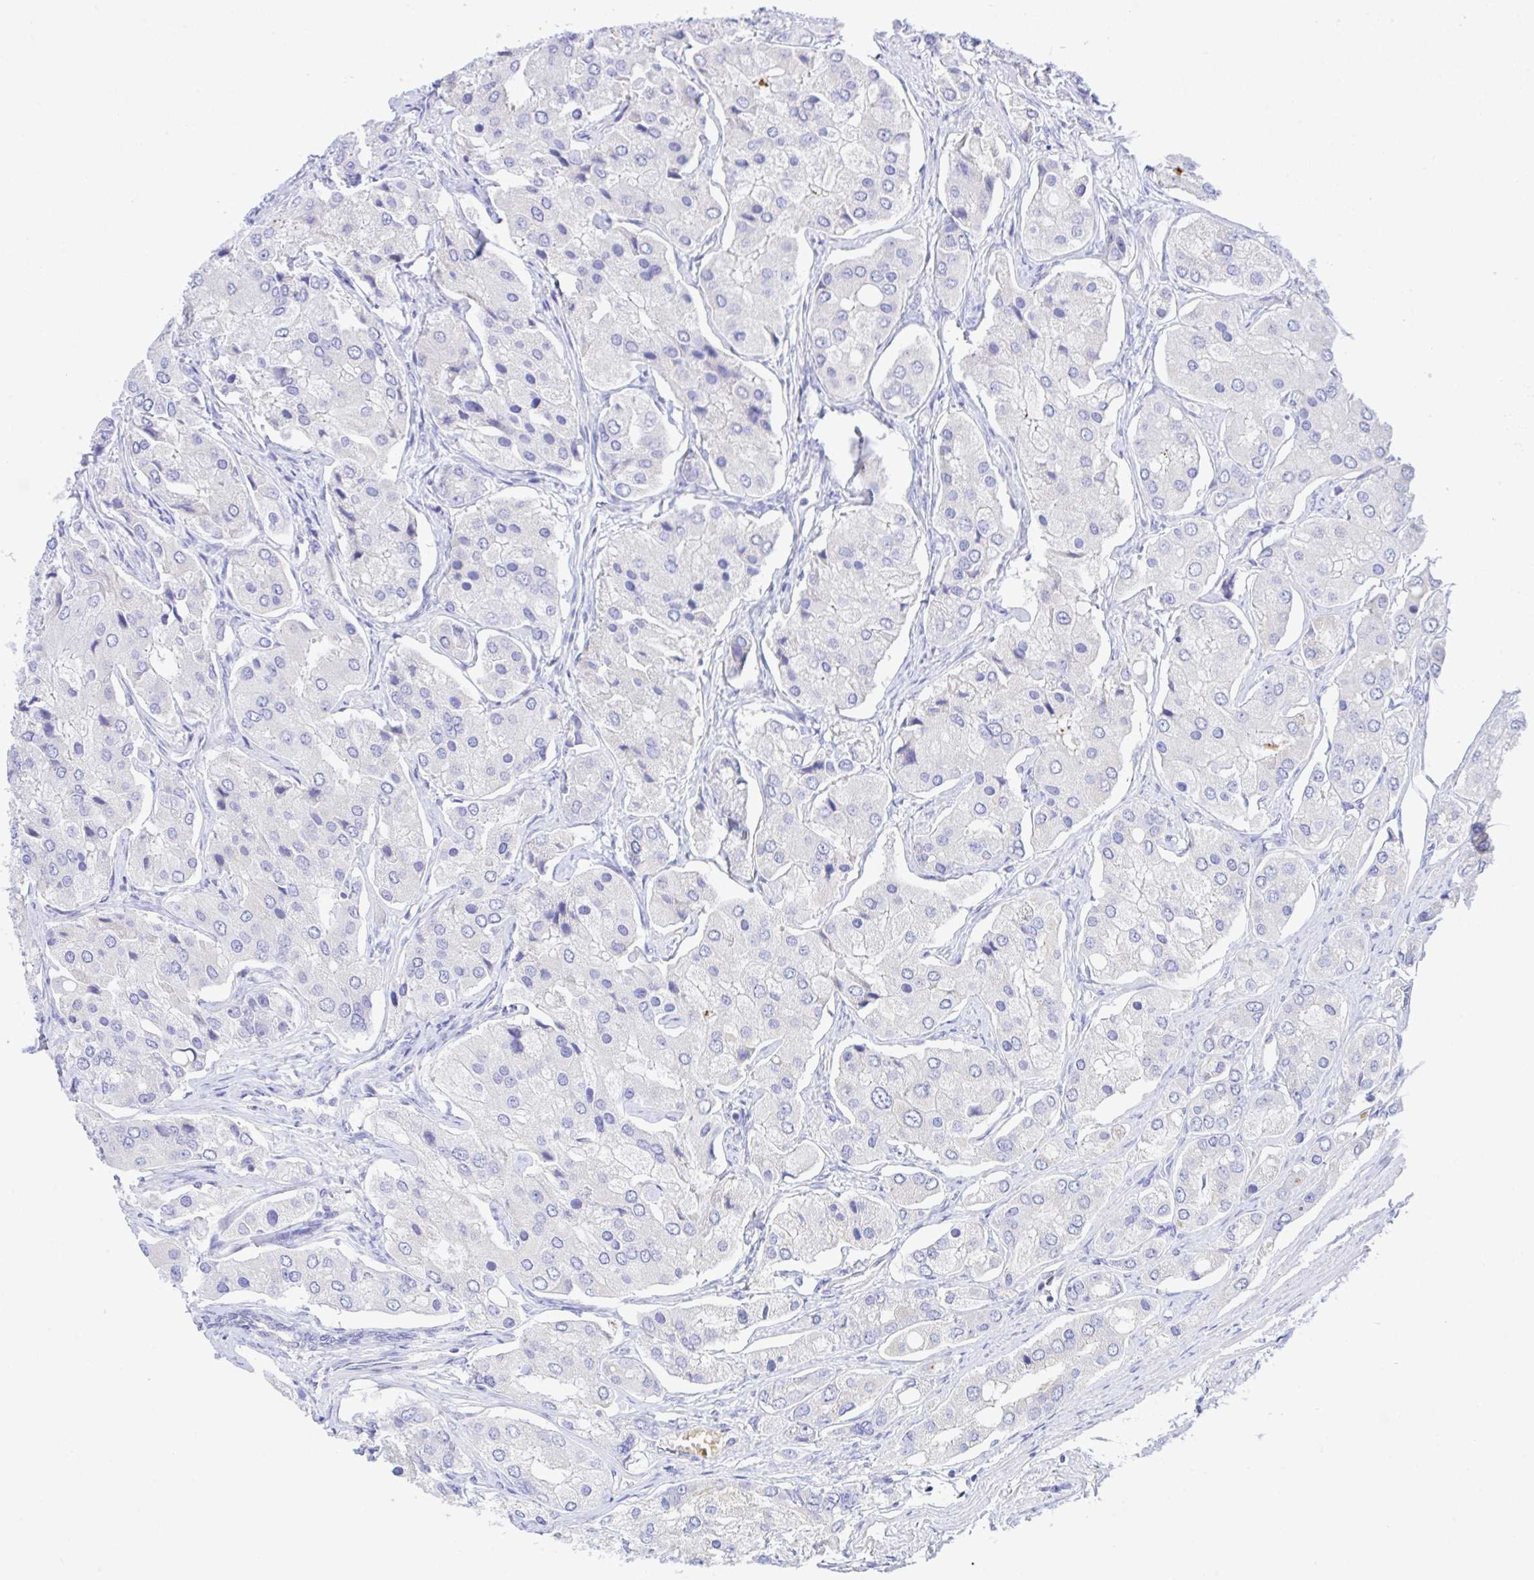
{"staining": {"intensity": "negative", "quantity": "none", "location": "none"}, "tissue": "prostate cancer", "cell_type": "Tumor cells", "image_type": "cancer", "snomed": [{"axis": "morphology", "description": "Adenocarcinoma, Low grade"}, {"axis": "topography", "description": "Prostate"}], "caption": "The micrograph displays no staining of tumor cells in prostate adenocarcinoma (low-grade).", "gene": "ZNF221", "patient": {"sex": "male", "age": 69}}